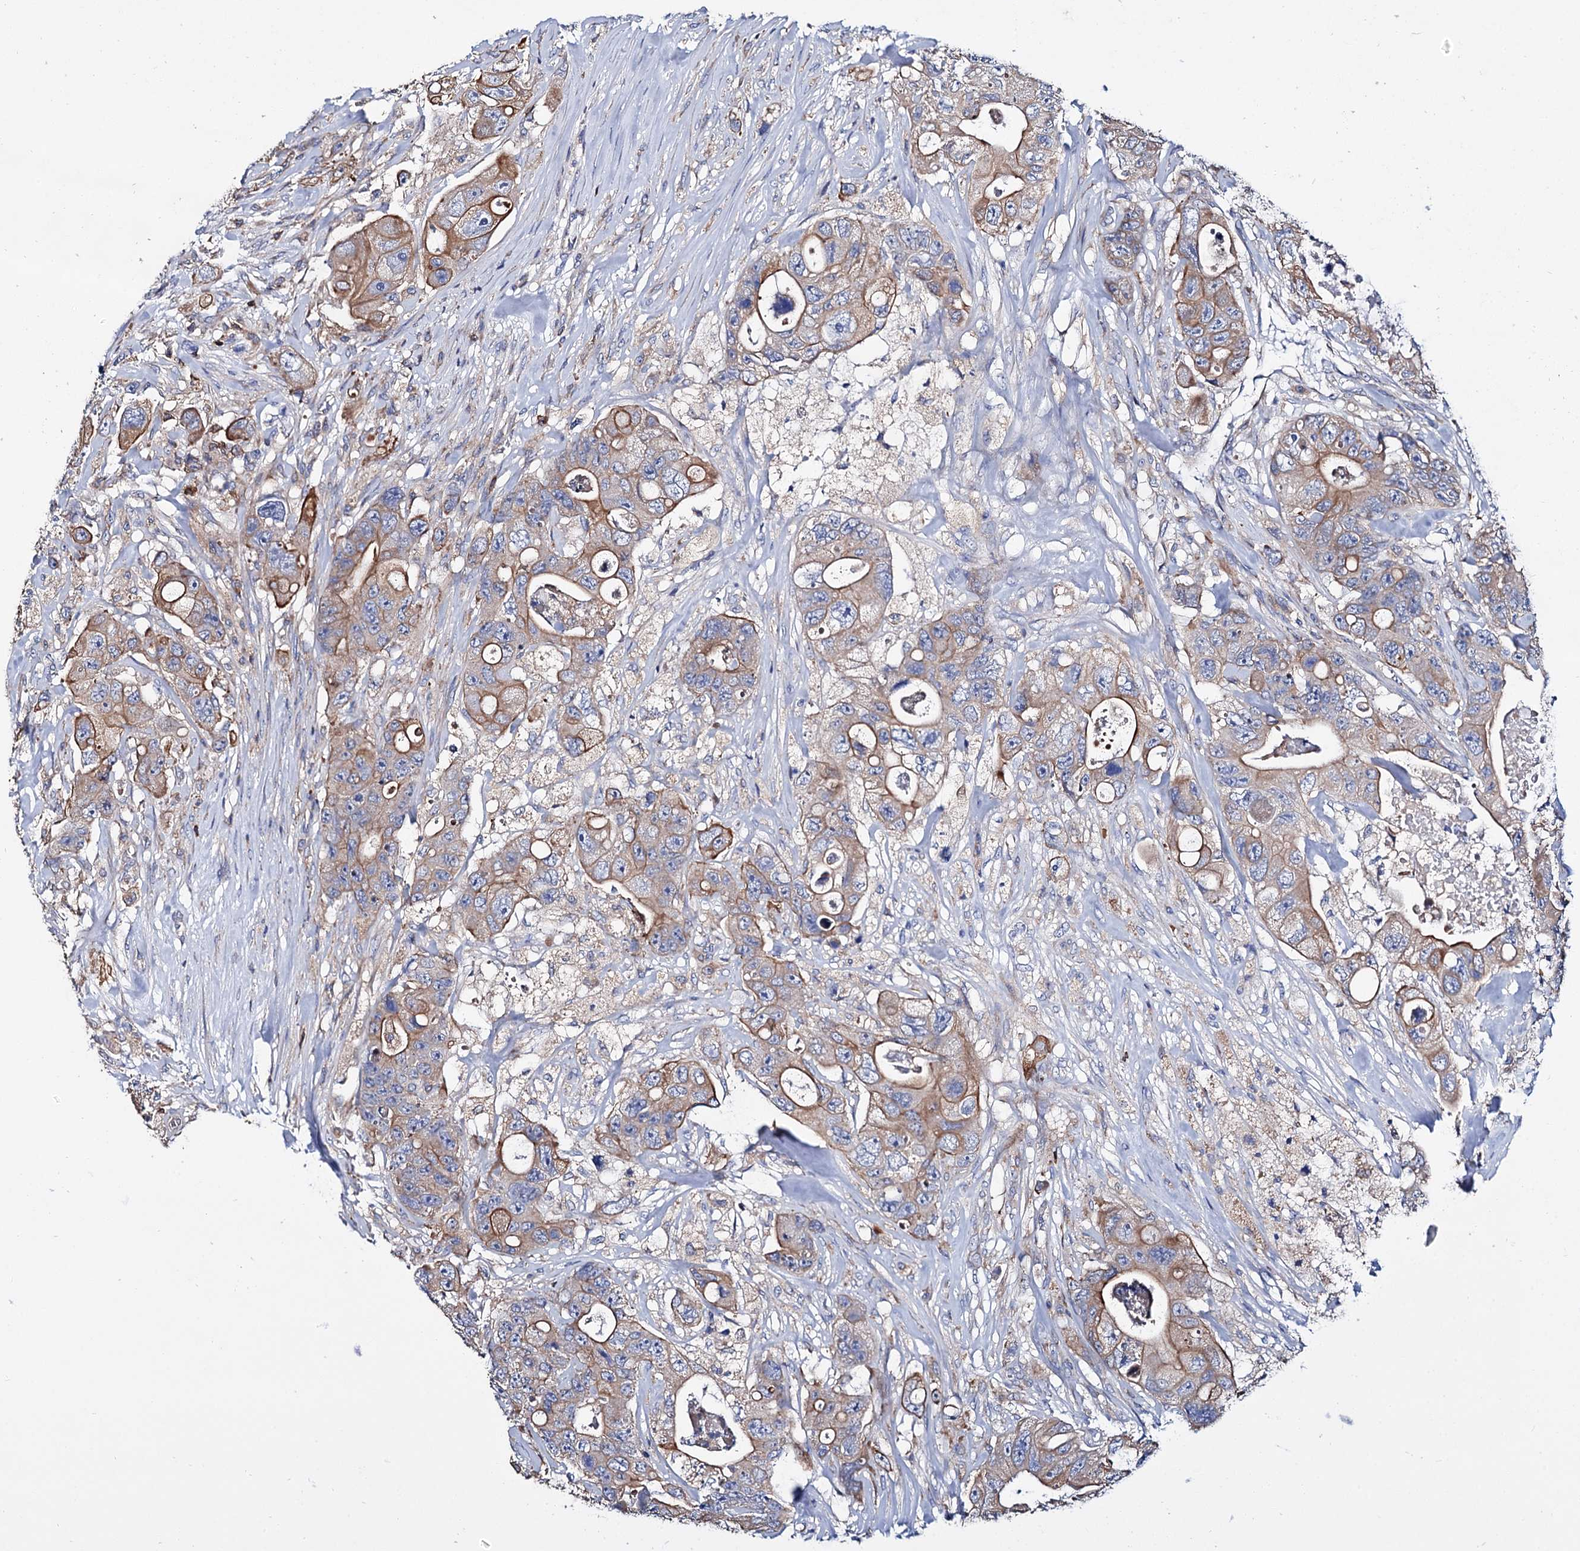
{"staining": {"intensity": "moderate", "quantity": ">75%", "location": "cytoplasmic/membranous"}, "tissue": "colorectal cancer", "cell_type": "Tumor cells", "image_type": "cancer", "snomed": [{"axis": "morphology", "description": "Adenocarcinoma, NOS"}, {"axis": "topography", "description": "Colon"}], "caption": "High-magnification brightfield microscopy of colorectal cancer stained with DAB (brown) and counterstained with hematoxylin (blue). tumor cells exhibit moderate cytoplasmic/membranous expression is identified in approximately>75% of cells.", "gene": "UBASH3B", "patient": {"sex": "female", "age": 46}}